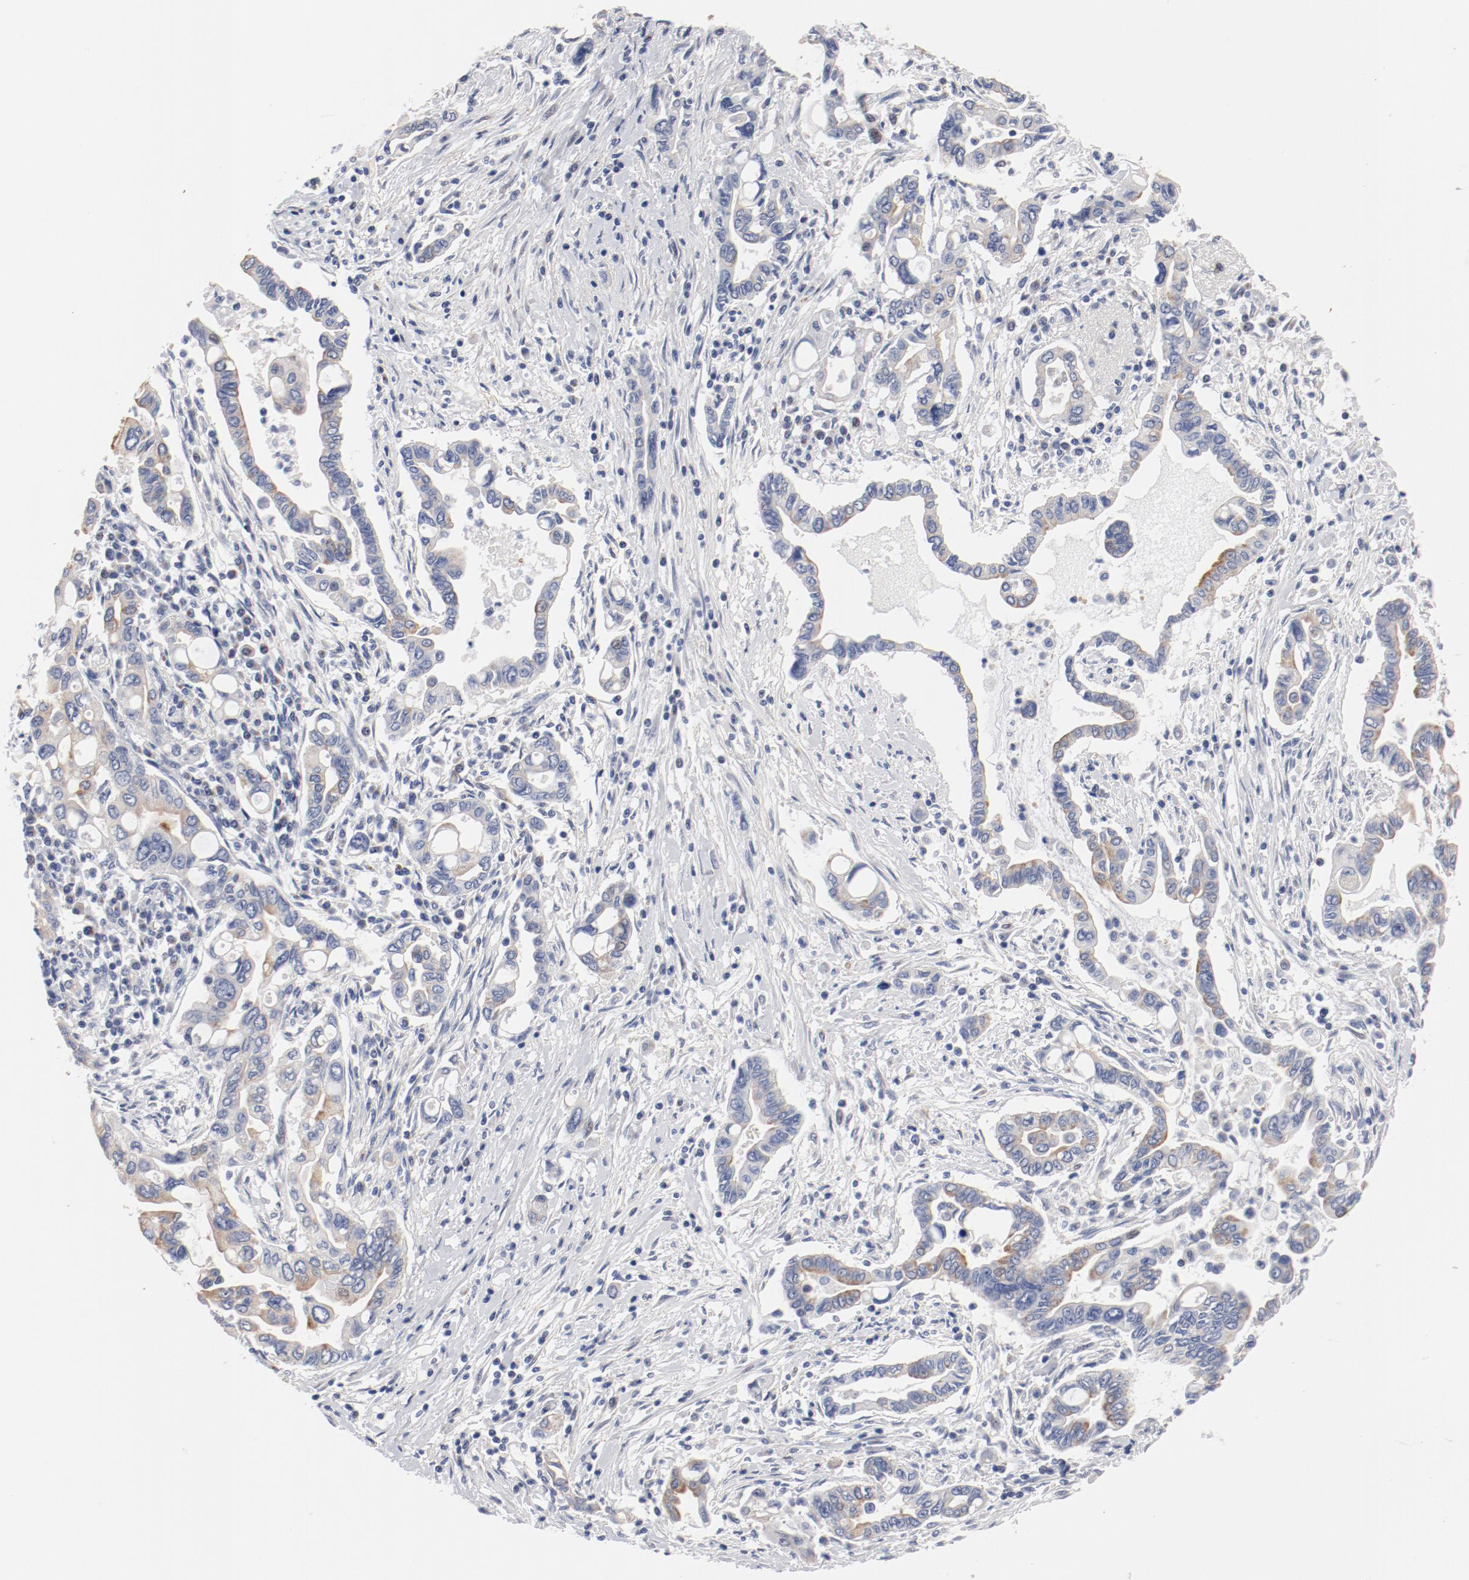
{"staining": {"intensity": "weak", "quantity": "25%-75%", "location": "cytoplasmic/membranous"}, "tissue": "pancreatic cancer", "cell_type": "Tumor cells", "image_type": "cancer", "snomed": [{"axis": "morphology", "description": "Adenocarcinoma, NOS"}, {"axis": "topography", "description": "Pancreas"}], "caption": "Protein expression by immunohistochemistry shows weak cytoplasmic/membranous expression in approximately 25%-75% of tumor cells in adenocarcinoma (pancreatic). The protein of interest is shown in brown color, while the nuclei are stained blue.", "gene": "GPR143", "patient": {"sex": "female", "age": 57}}